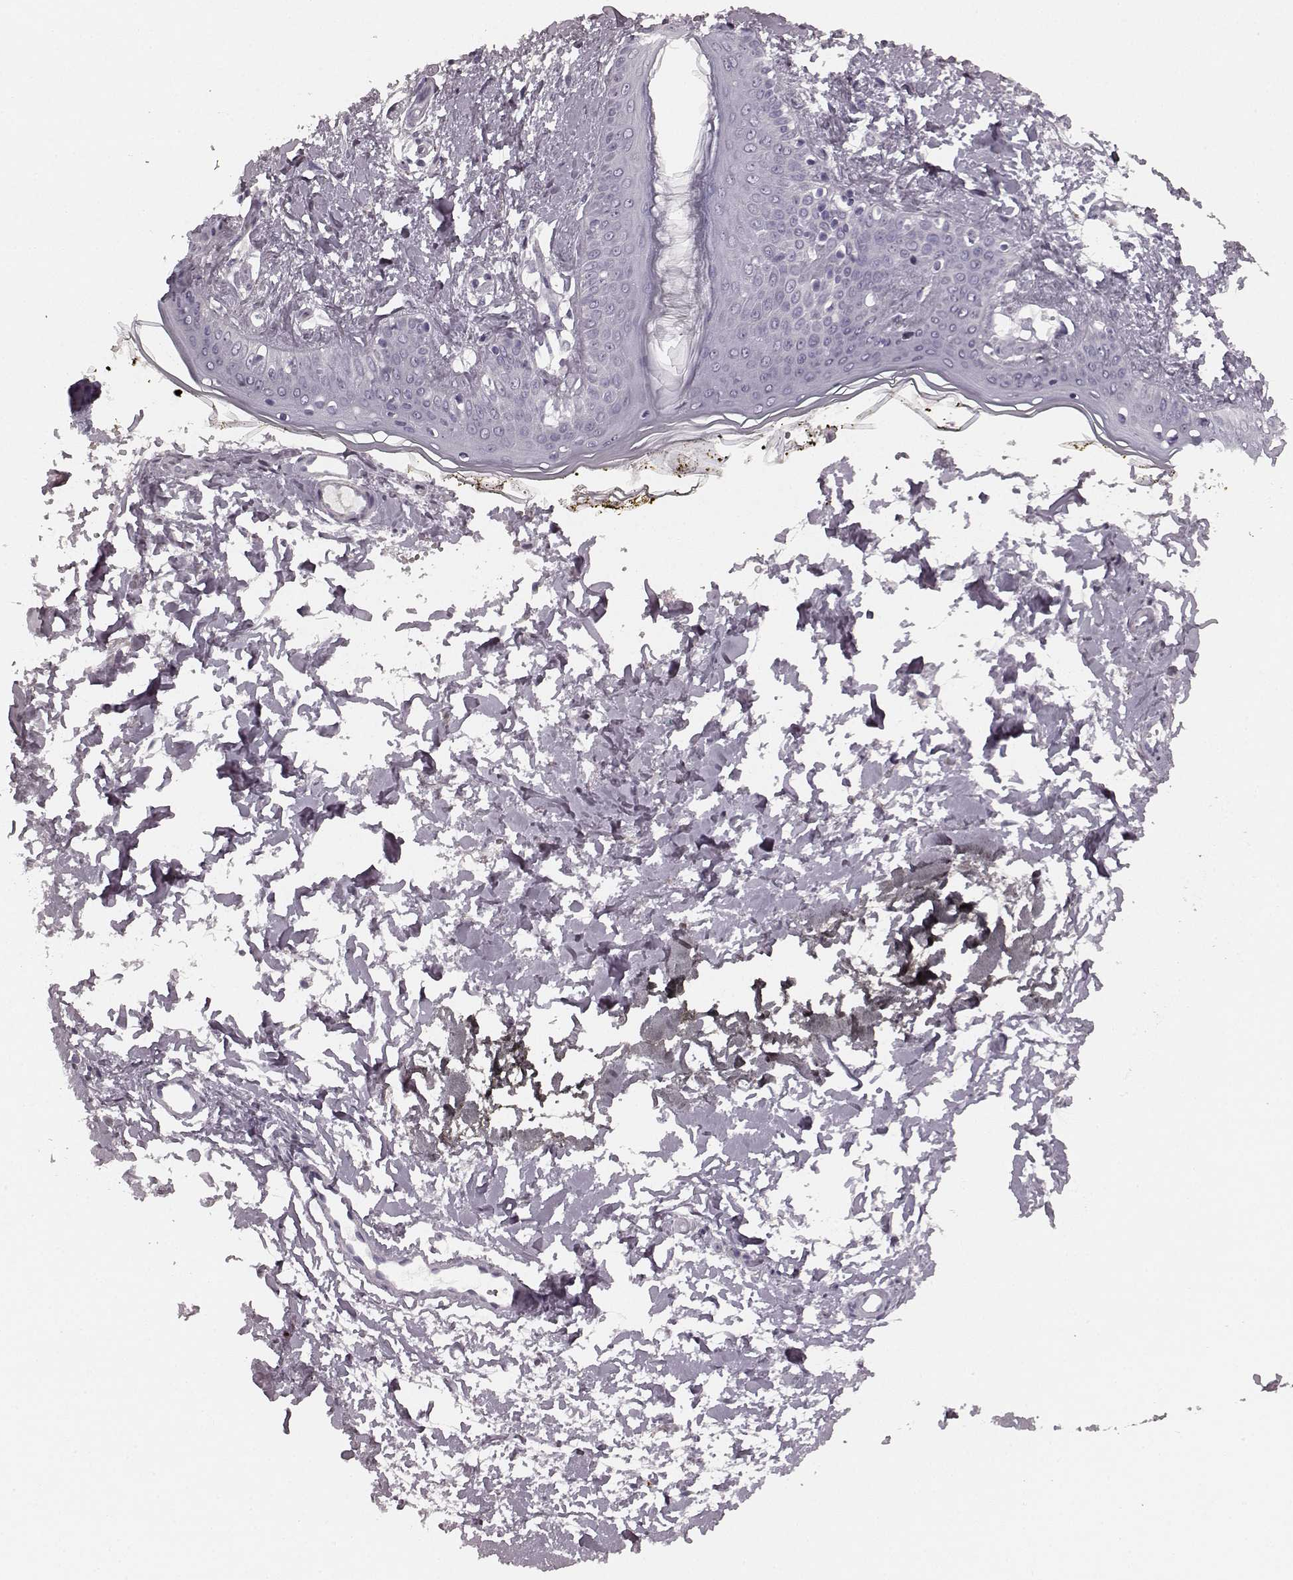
{"staining": {"intensity": "negative", "quantity": "none", "location": "none"}, "tissue": "skin", "cell_type": "Fibroblasts", "image_type": "normal", "snomed": [{"axis": "morphology", "description": "Normal tissue, NOS"}, {"axis": "topography", "description": "Skin"}], "caption": "There is no significant staining in fibroblasts of skin. The staining is performed using DAB brown chromogen with nuclei counter-stained in using hematoxylin.", "gene": "TMPRSS15", "patient": {"sex": "female", "age": 34}}